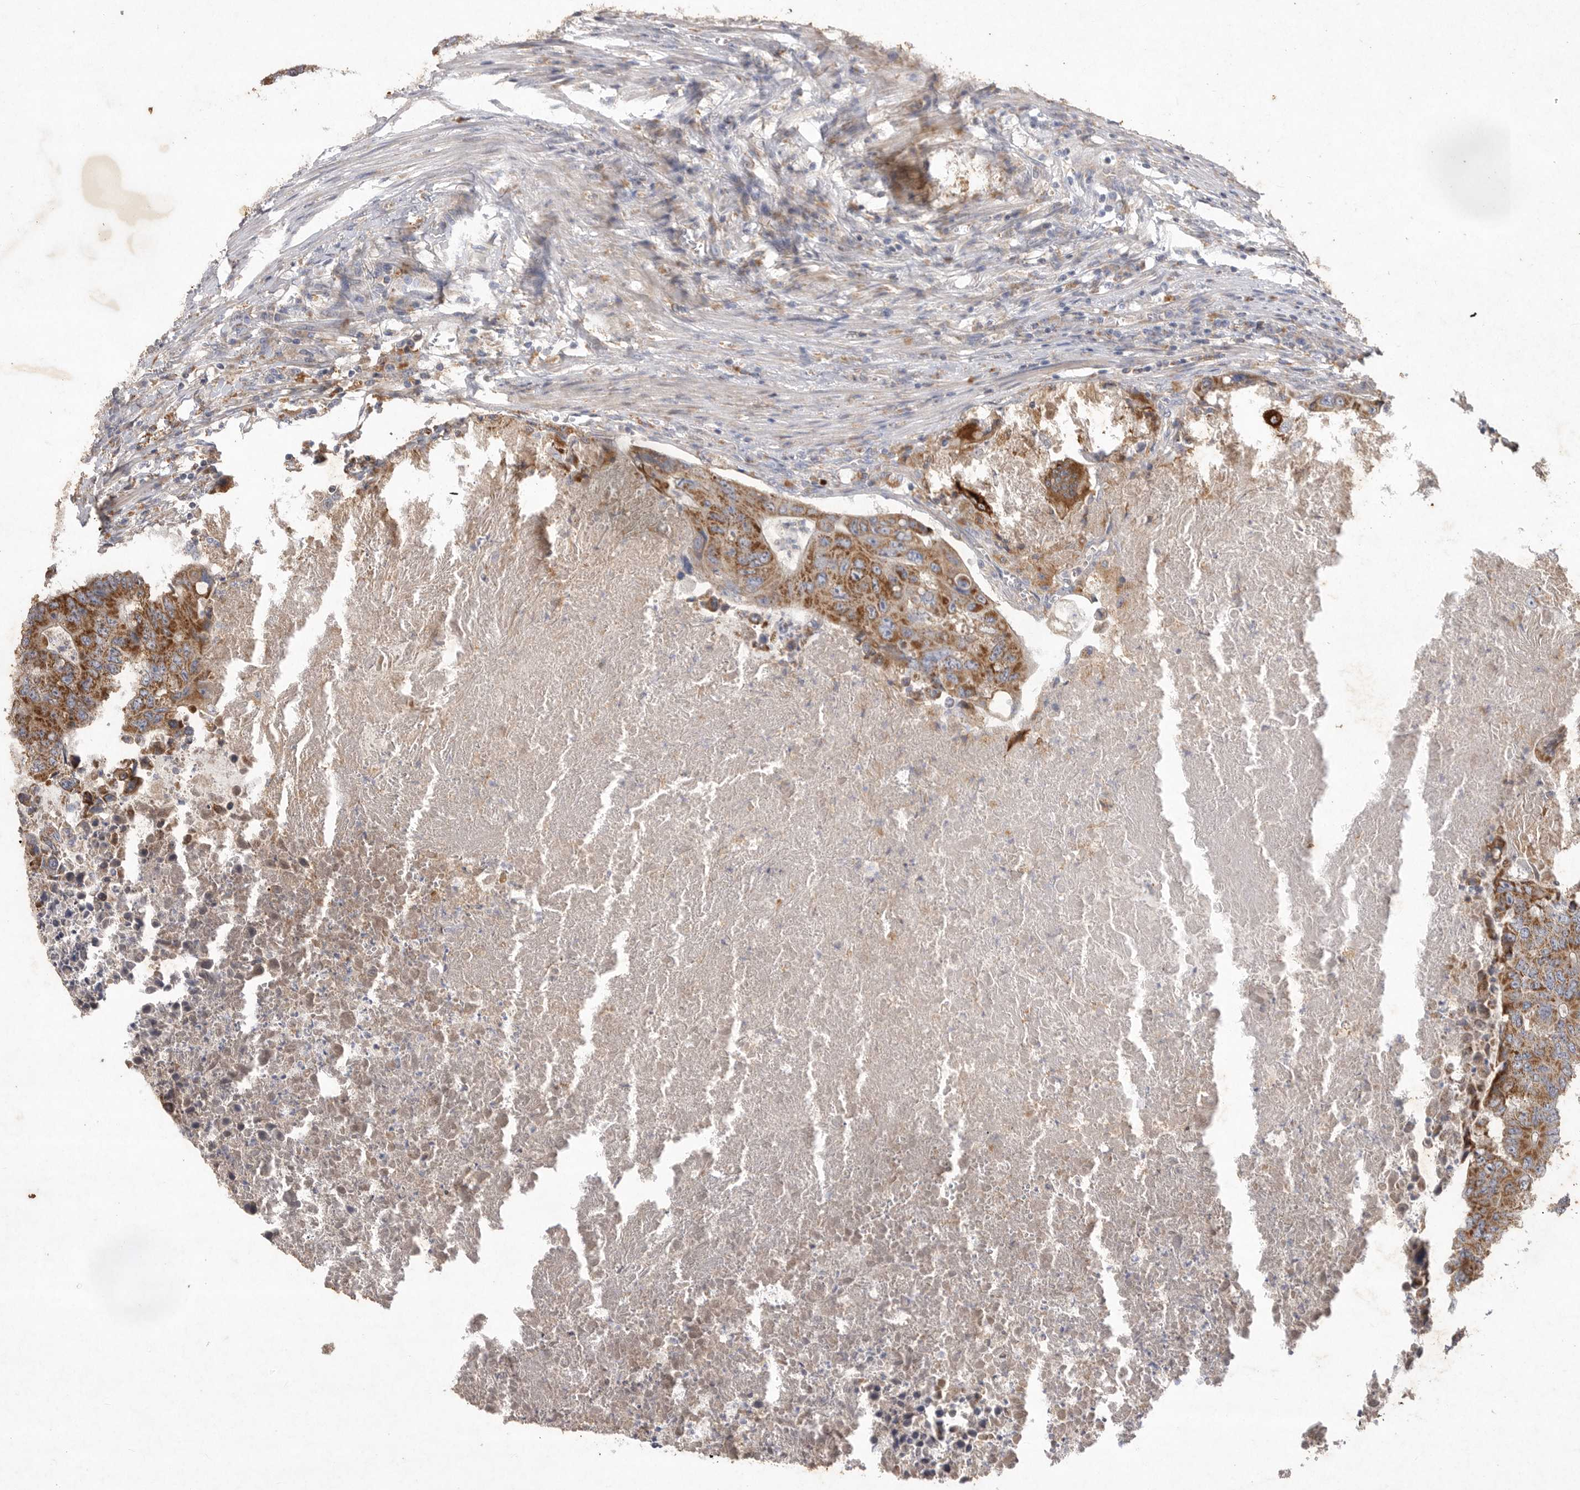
{"staining": {"intensity": "moderate", "quantity": ">75%", "location": "cytoplasmic/membranous"}, "tissue": "colorectal cancer", "cell_type": "Tumor cells", "image_type": "cancer", "snomed": [{"axis": "morphology", "description": "Adenocarcinoma, NOS"}, {"axis": "topography", "description": "Colon"}], "caption": "The immunohistochemical stain shows moderate cytoplasmic/membranous expression in tumor cells of colorectal cancer tissue.", "gene": "MRPL41", "patient": {"sex": "male", "age": 87}}